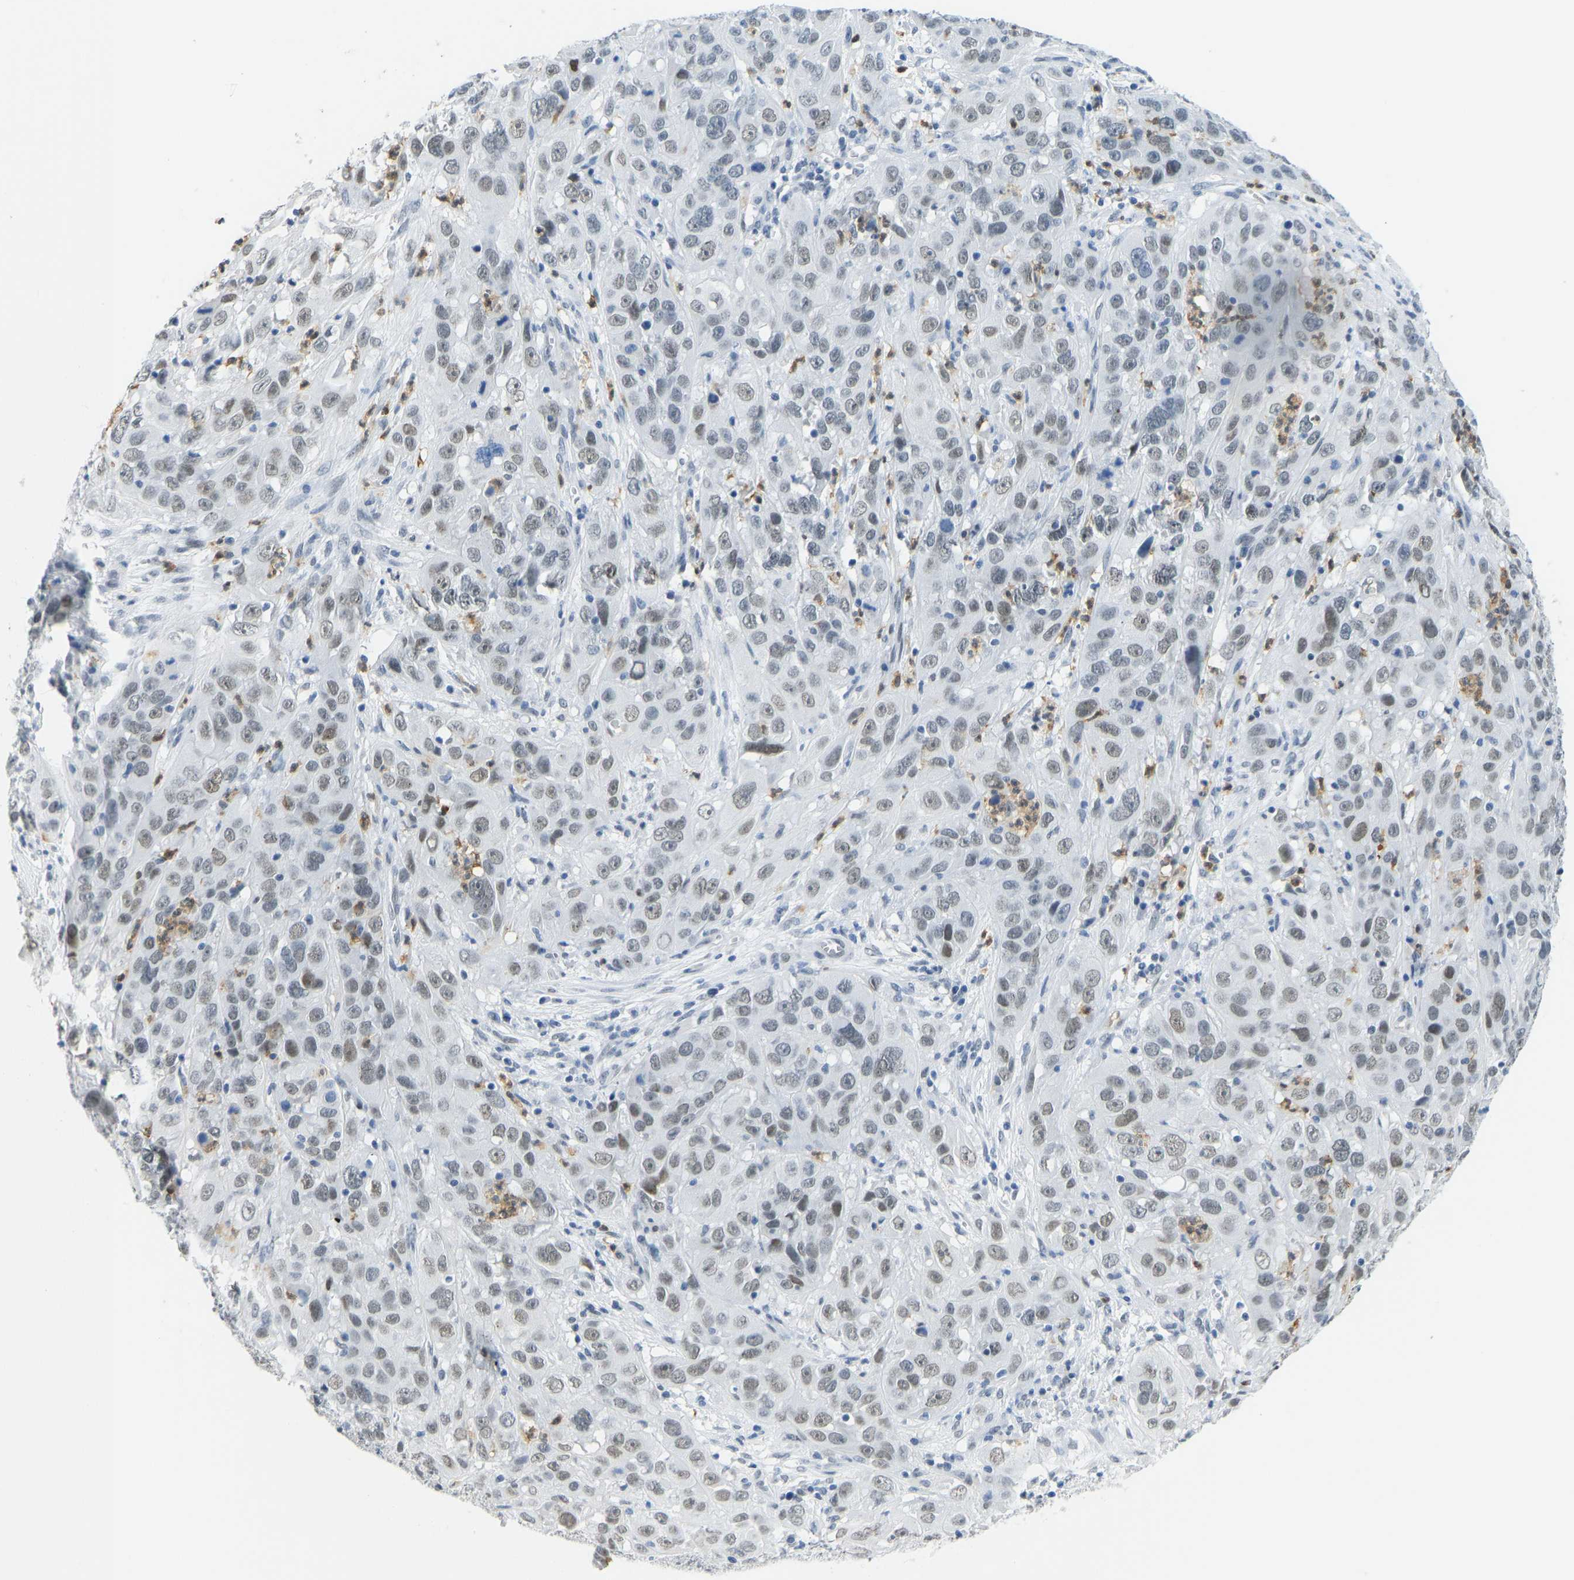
{"staining": {"intensity": "negative", "quantity": "none", "location": "none"}, "tissue": "cervical cancer", "cell_type": "Tumor cells", "image_type": "cancer", "snomed": [{"axis": "morphology", "description": "Squamous cell carcinoma, NOS"}, {"axis": "topography", "description": "Cervix"}], "caption": "Histopathology image shows no significant protein positivity in tumor cells of squamous cell carcinoma (cervical). (DAB immunohistochemistry visualized using brightfield microscopy, high magnification).", "gene": "TXNDC2", "patient": {"sex": "female", "age": 32}}